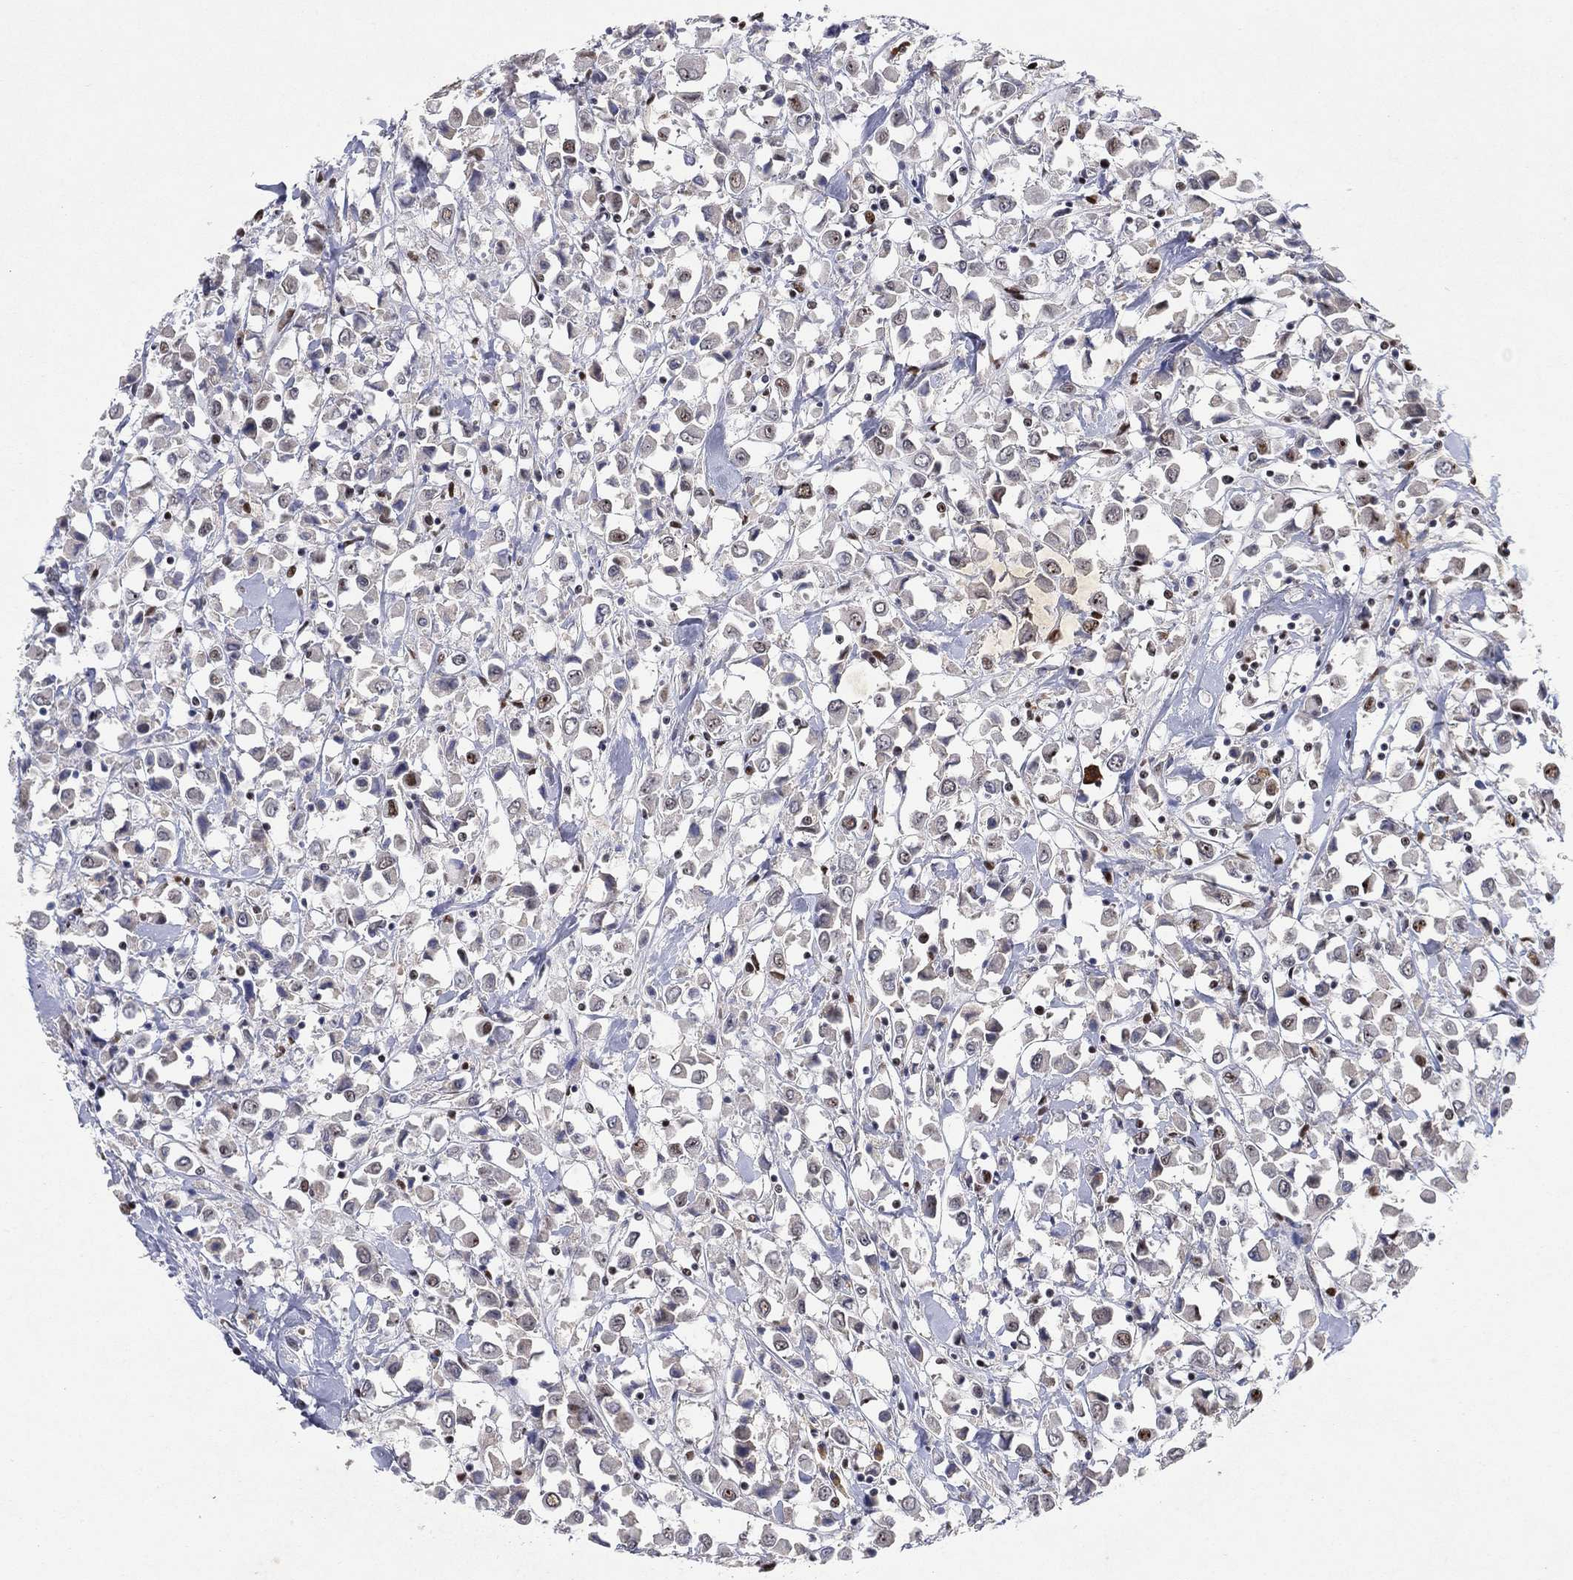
{"staining": {"intensity": "moderate", "quantity": "25%-75%", "location": "nuclear"}, "tissue": "breast cancer", "cell_type": "Tumor cells", "image_type": "cancer", "snomed": [{"axis": "morphology", "description": "Duct carcinoma"}, {"axis": "topography", "description": "Breast"}], "caption": "Immunohistochemistry staining of invasive ductal carcinoma (breast), which demonstrates medium levels of moderate nuclear positivity in about 25%-75% of tumor cells indicating moderate nuclear protein positivity. The staining was performed using DAB (3,3'-diaminobenzidine) (brown) for protein detection and nuclei were counterstained in hematoxylin (blue).", "gene": "DDX27", "patient": {"sex": "female", "age": 61}}